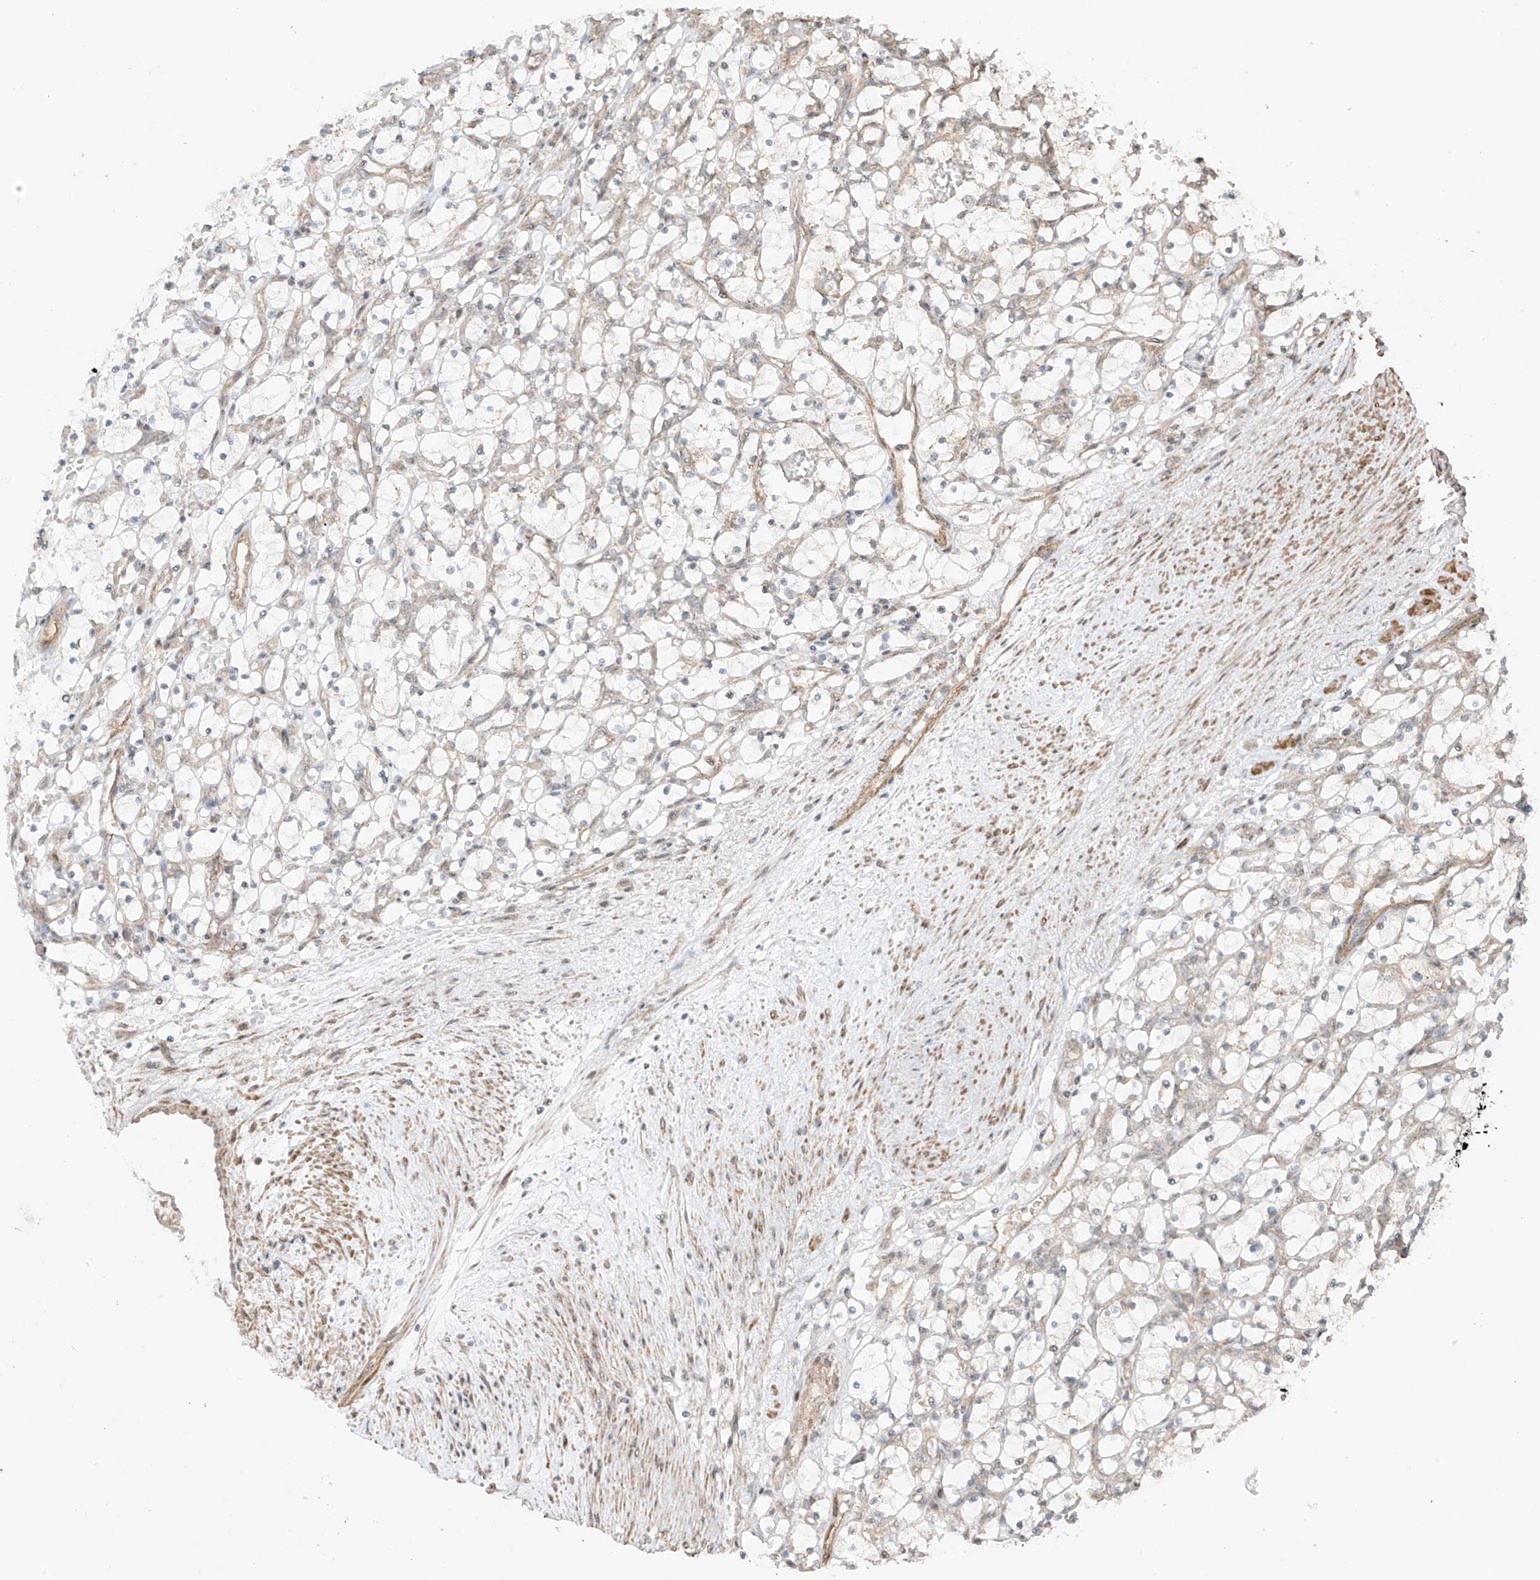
{"staining": {"intensity": "negative", "quantity": "none", "location": "none"}, "tissue": "renal cancer", "cell_type": "Tumor cells", "image_type": "cancer", "snomed": [{"axis": "morphology", "description": "Adenocarcinoma, NOS"}, {"axis": "topography", "description": "Kidney"}], "caption": "Tumor cells are negative for protein expression in human renal adenocarcinoma. Nuclei are stained in blue.", "gene": "ABCD1", "patient": {"sex": "female", "age": 69}}